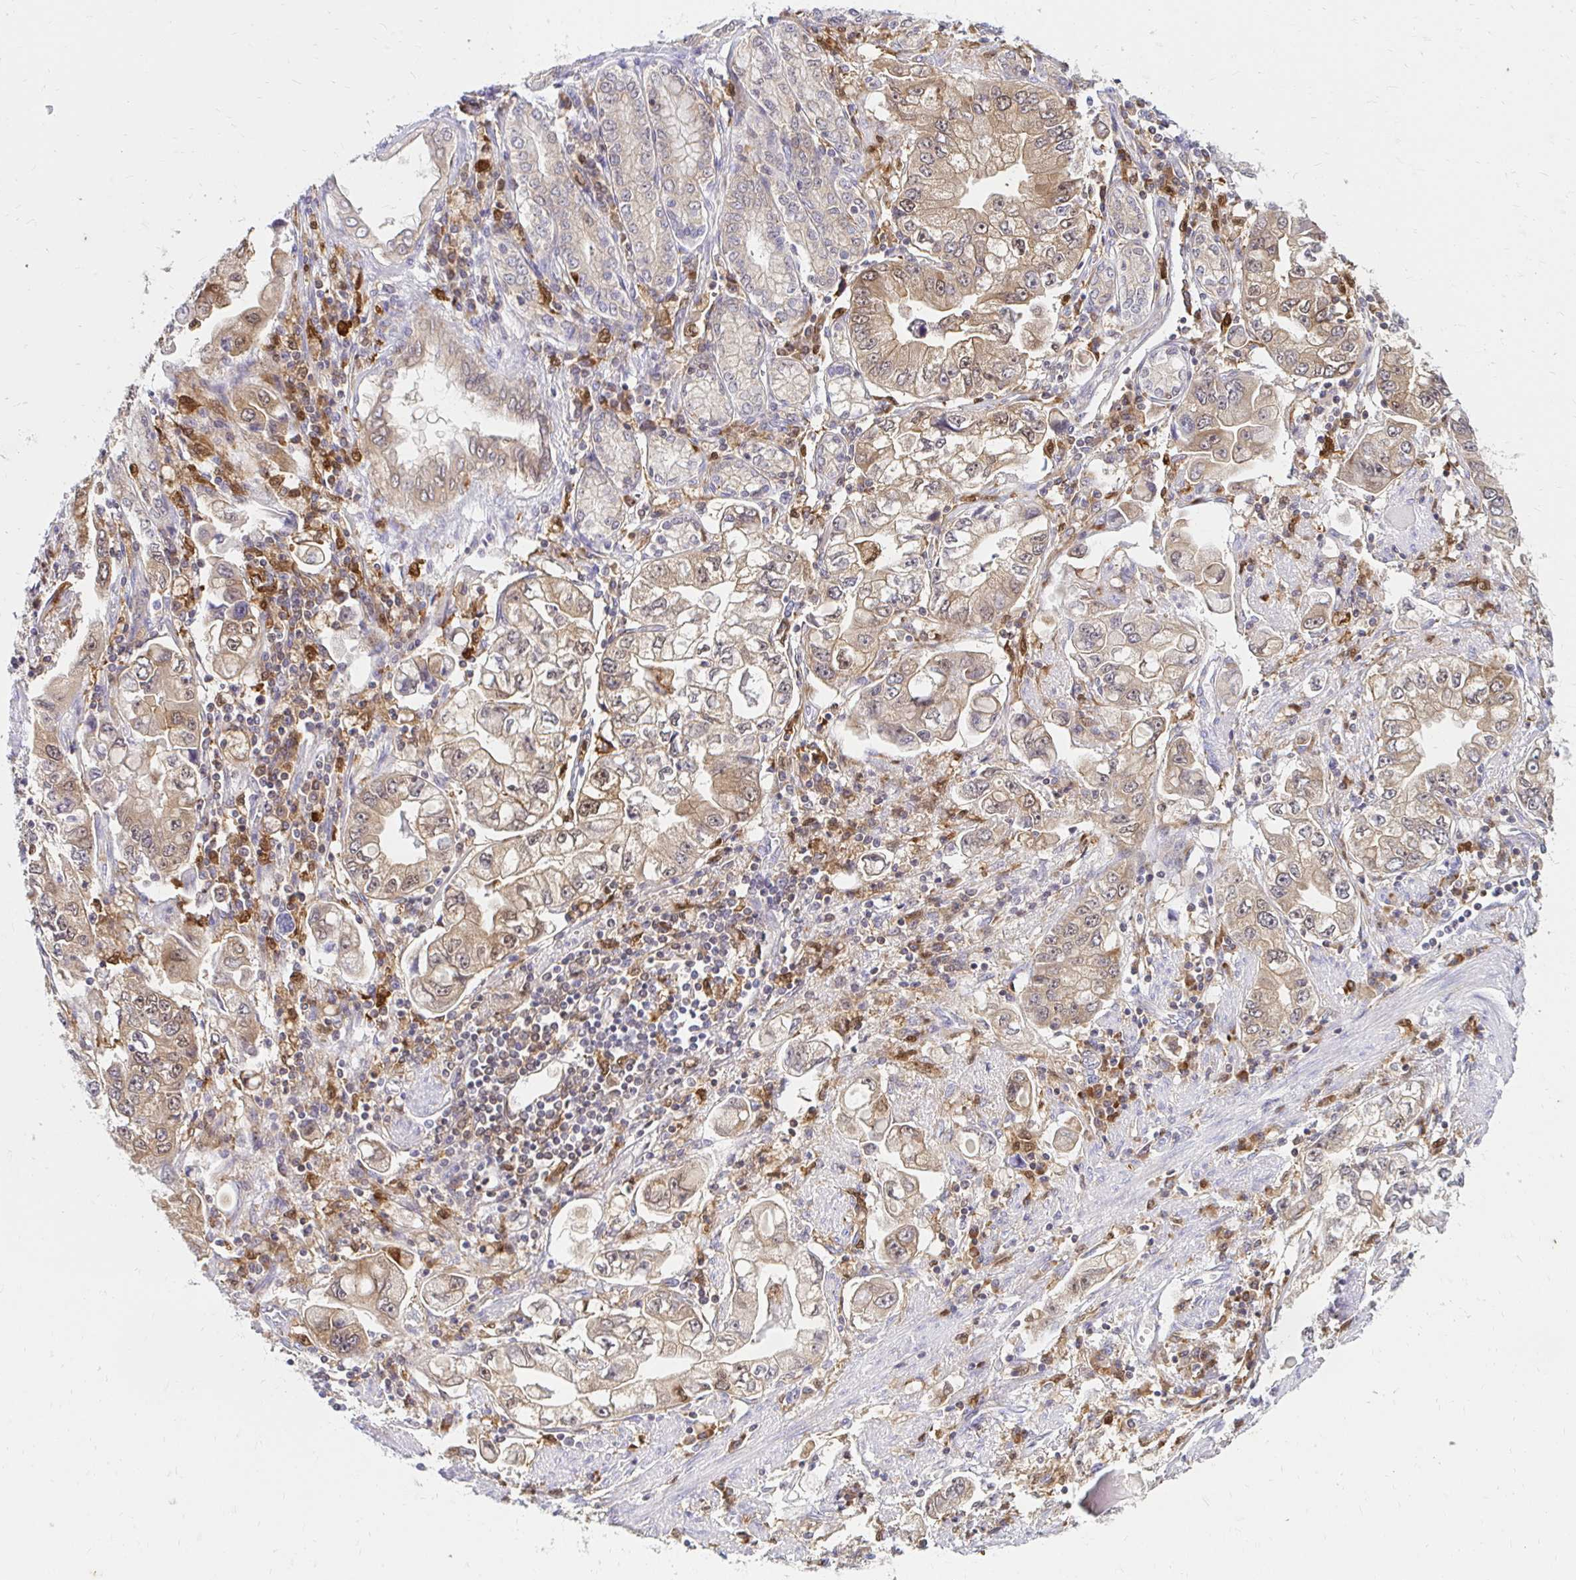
{"staining": {"intensity": "weak", "quantity": ">75%", "location": "cytoplasmic/membranous"}, "tissue": "stomach cancer", "cell_type": "Tumor cells", "image_type": "cancer", "snomed": [{"axis": "morphology", "description": "Adenocarcinoma, NOS"}, {"axis": "topography", "description": "Stomach, lower"}], "caption": "Adenocarcinoma (stomach) stained for a protein displays weak cytoplasmic/membranous positivity in tumor cells. Nuclei are stained in blue.", "gene": "PYCARD", "patient": {"sex": "female", "age": 93}}